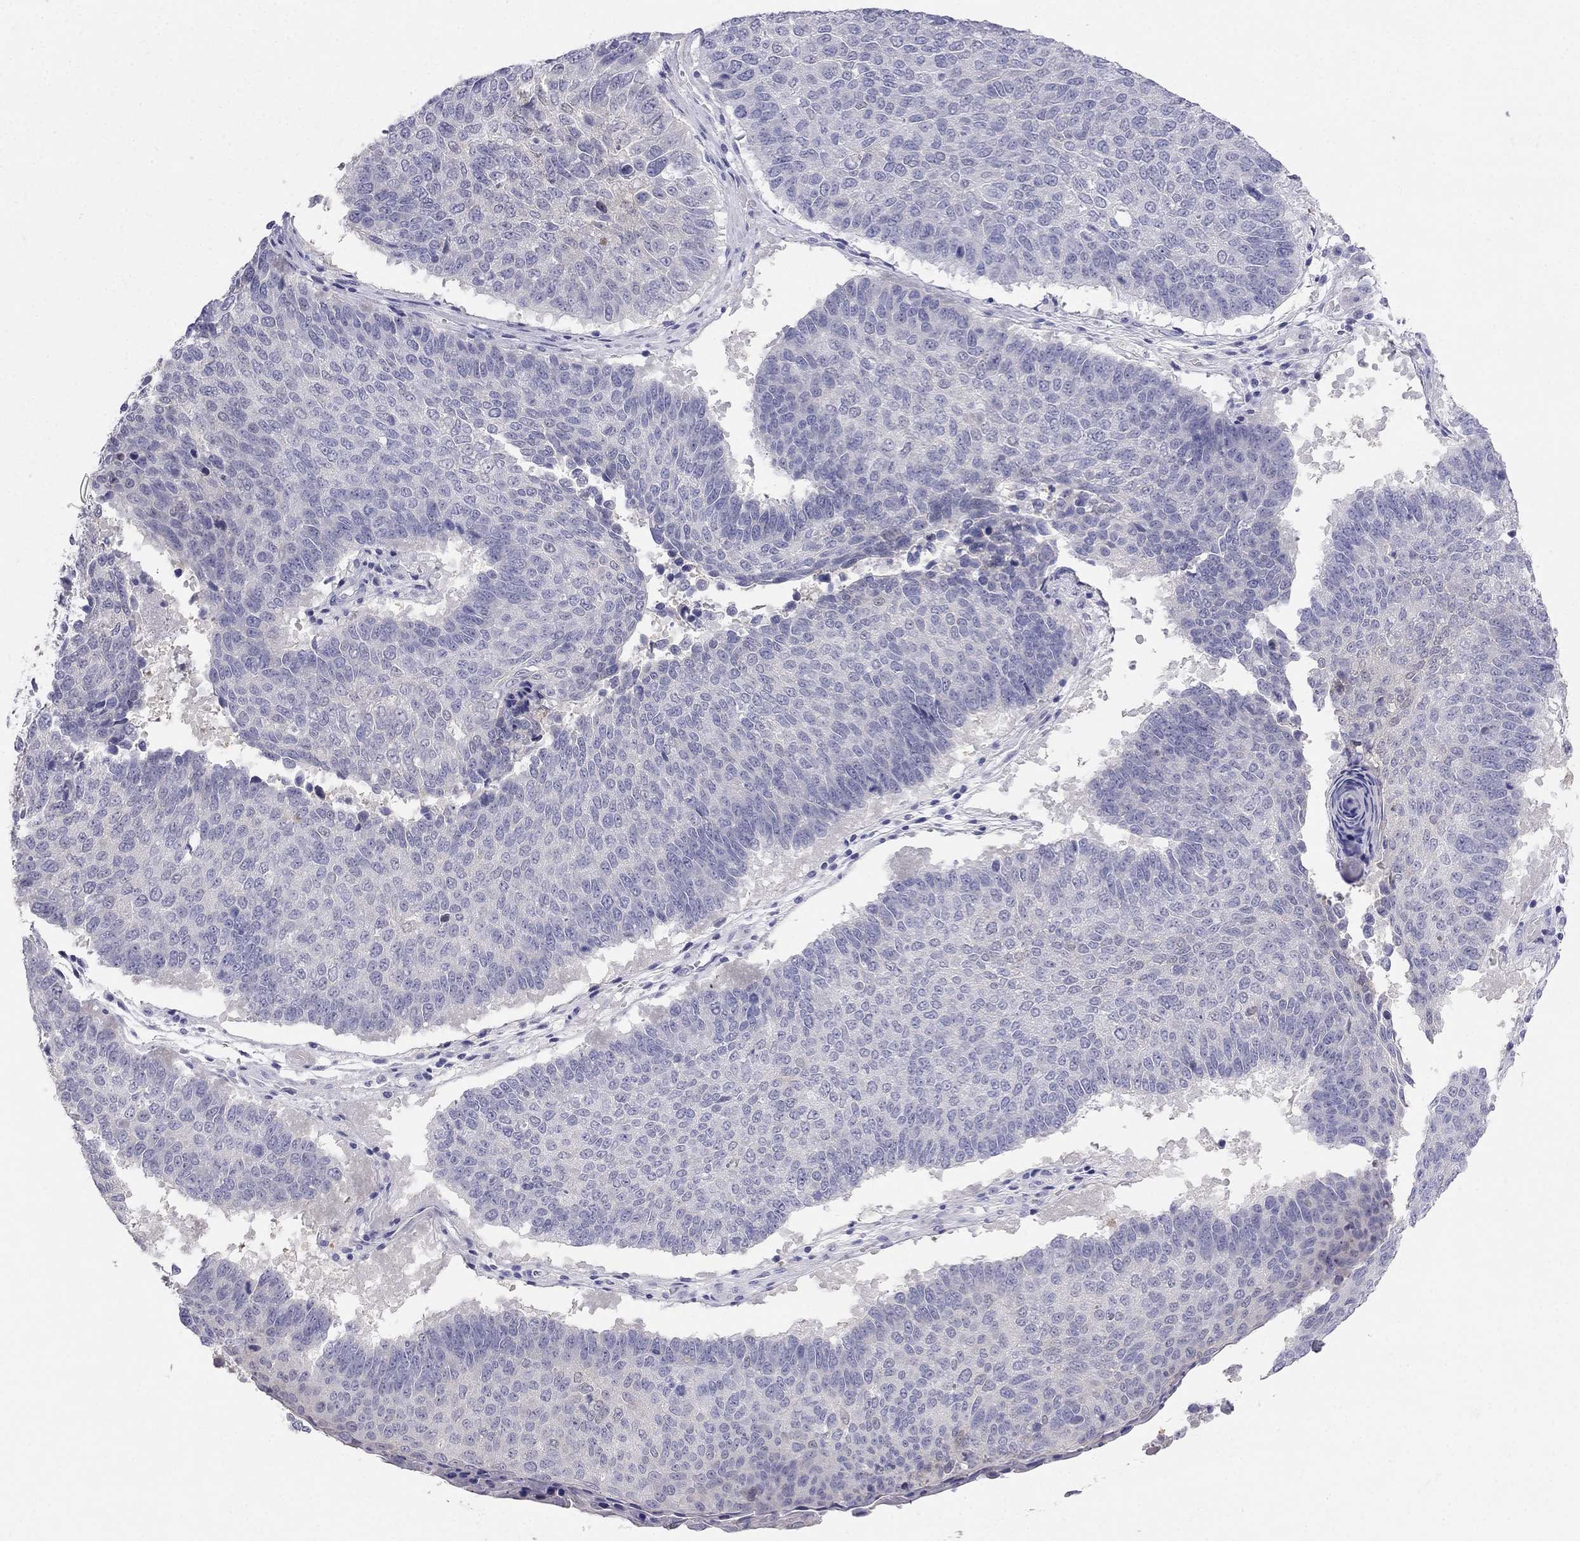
{"staining": {"intensity": "negative", "quantity": "none", "location": "none"}, "tissue": "lung cancer", "cell_type": "Tumor cells", "image_type": "cancer", "snomed": [{"axis": "morphology", "description": "Squamous cell carcinoma, NOS"}, {"axis": "topography", "description": "Lung"}], "caption": "Lung squamous cell carcinoma was stained to show a protein in brown. There is no significant staining in tumor cells. The staining was performed using DAB (3,3'-diaminobenzidine) to visualize the protein expression in brown, while the nuclei were stained in blue with hematoxylin (Magnification: 20x).", "gene": "RFLNA", "patient": {"sex": "male", "age": 73}}